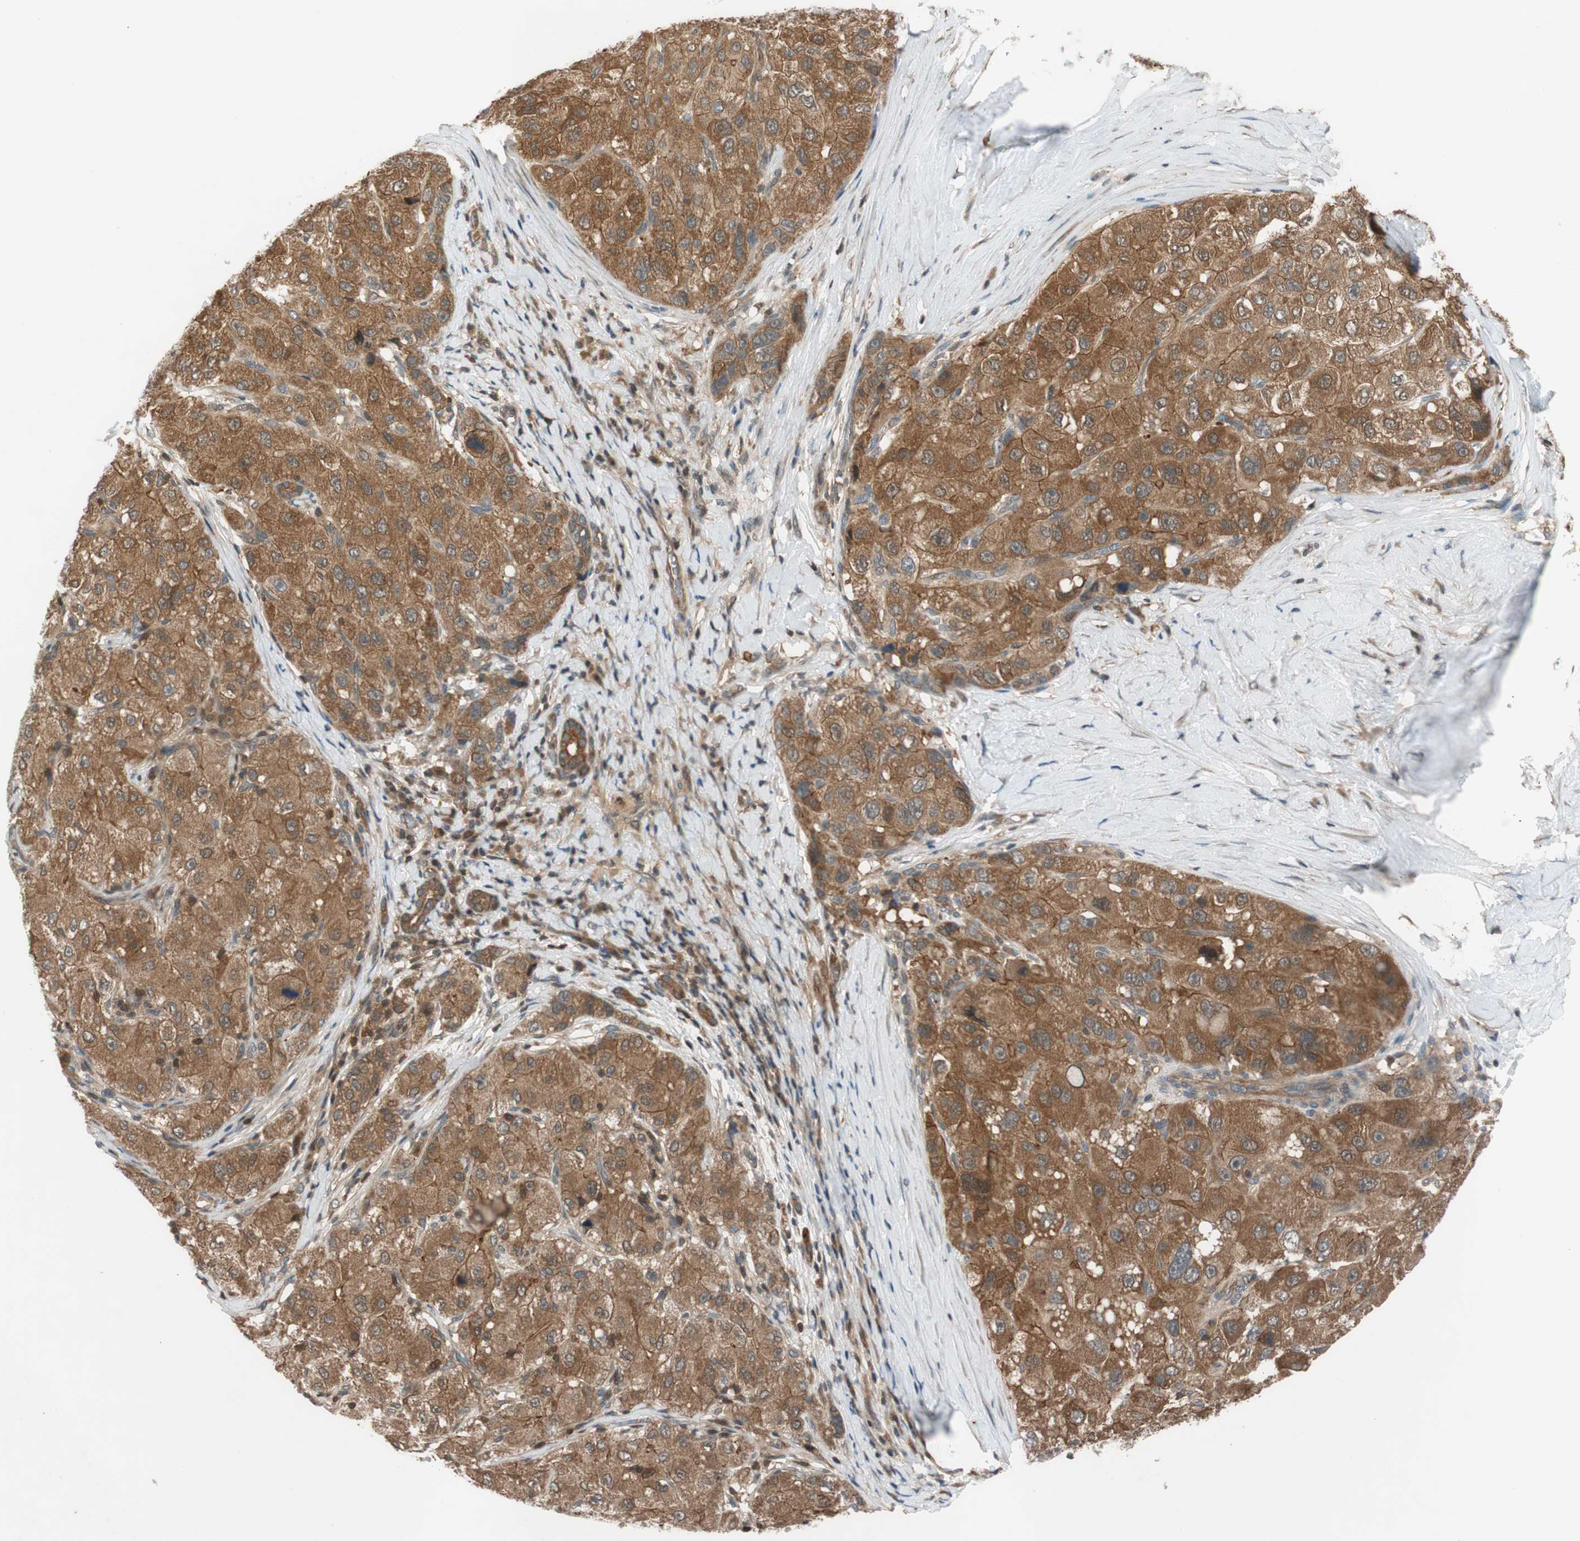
{"staining": {"intensity": "moderate", "quantity": ">75%", "location": "cytoplasmic/membranous"}, "tissue": "liver cancer", "cell_type": "Tumor cells", "image_type": "cancer", "snomed": [{"axis": "morphology", "description": "Carcinoma, Hepatocellular, NOS"}, {"axis": "topography", "description": "Liver"}], "caption": "High-power microscopy captured an immunohistochemistry micrograph of liver cancer, revealing moderate cytoplasmic/membranous expression in about >75% of tumor cells.", "gene": "EPHA8", "patient": {"sex": "male", "age": 80}}